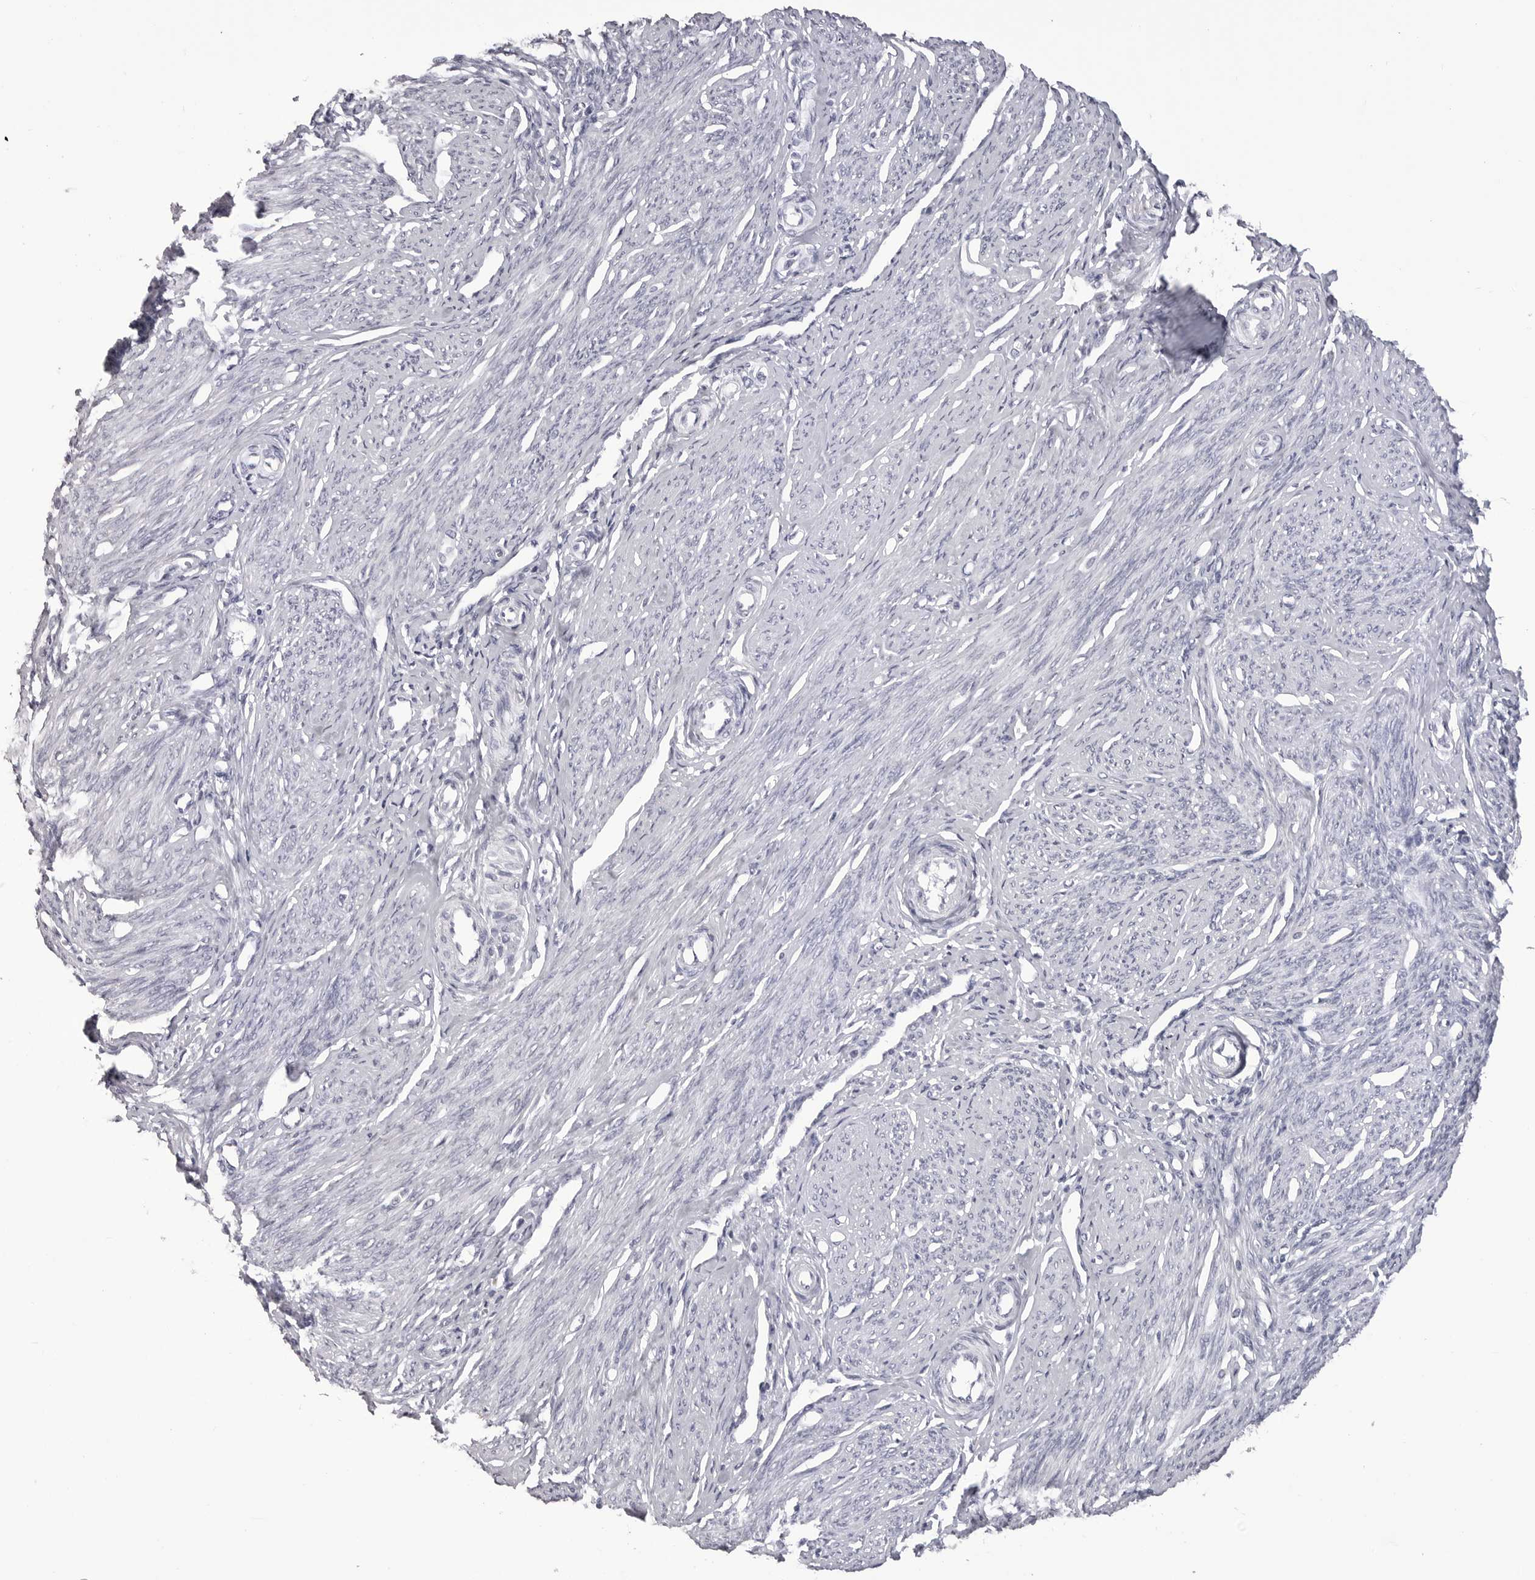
{"staining": {"intensity": "negative", "quantity": "none", "location": "none"}, "tissue": "endometrium", "cell_type": "Cells in endometrial stroma", "image_type": "normal", "snomed": [{"axis": "morphology", "description": "Normal tissue, NOS"}, {"axis": "topography", "description": "Endometrium"}], "caption": "This is an immunohistochemistry (IHC) image of unremarkable endometrium. There is no expression in cells in endometrial stroma.", "gene": "LGALS4", "patient": {"sex": "female", "age": 56}}